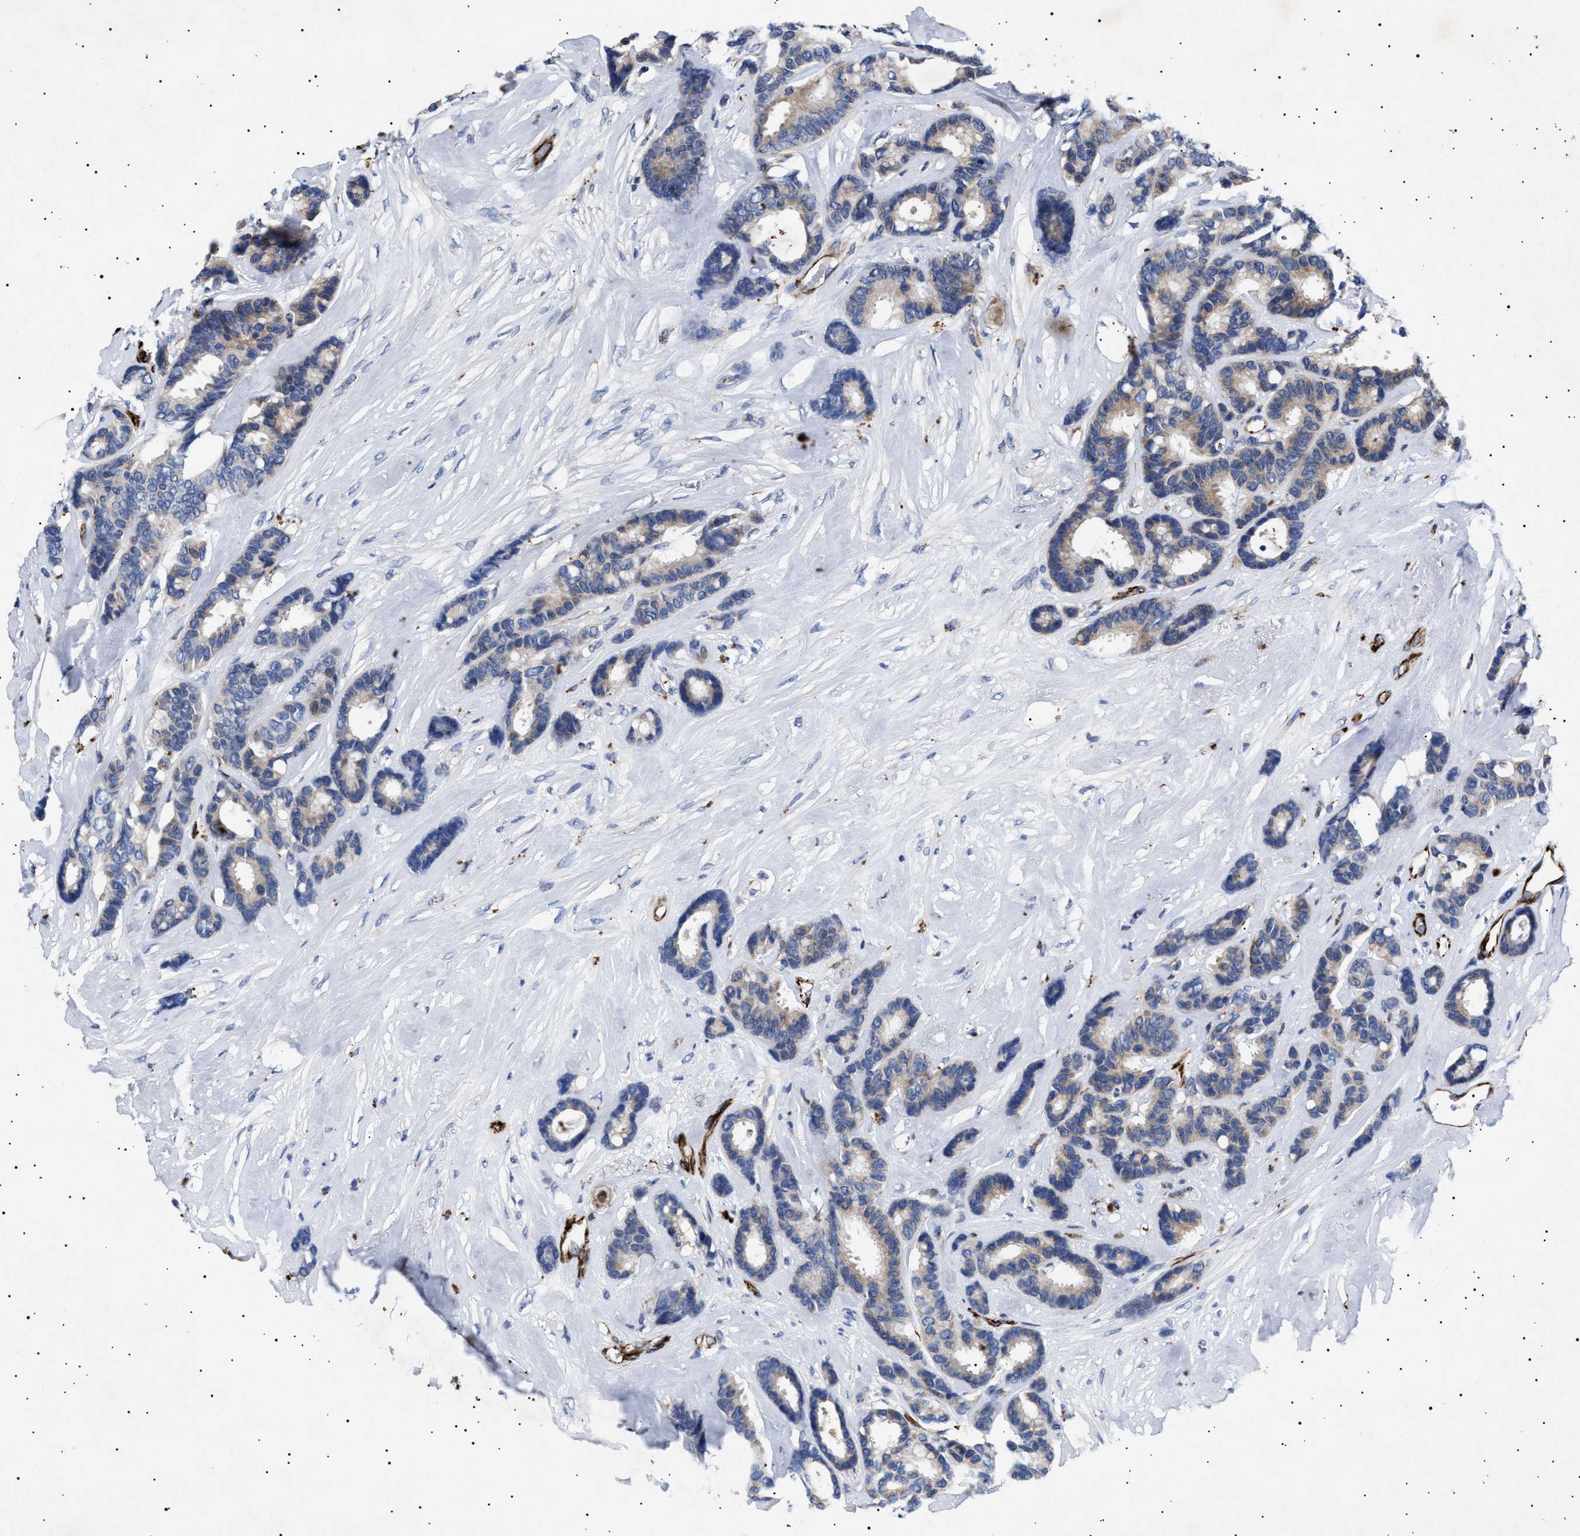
{"staining": {"intensity": "weak", "quantity": "<25%", "location": "cytoplasmic/membranous"}, "tissue": "breast cancer", "cell_type": "Tumor cells", "image_type": "cancer", "snomed": [{"axis": "morphology", "description": "Duct carcinoma"}, {"axis": "topography", "description": "Breast"}], "caption": "Human invasive ductal carcinoma (breast) stained for a protein using immunohistochemistry (IHC) exhibits no expression in tumor cells.", "gene": "OLFML2A", "patient": {"sex": "female", "age": 87}}